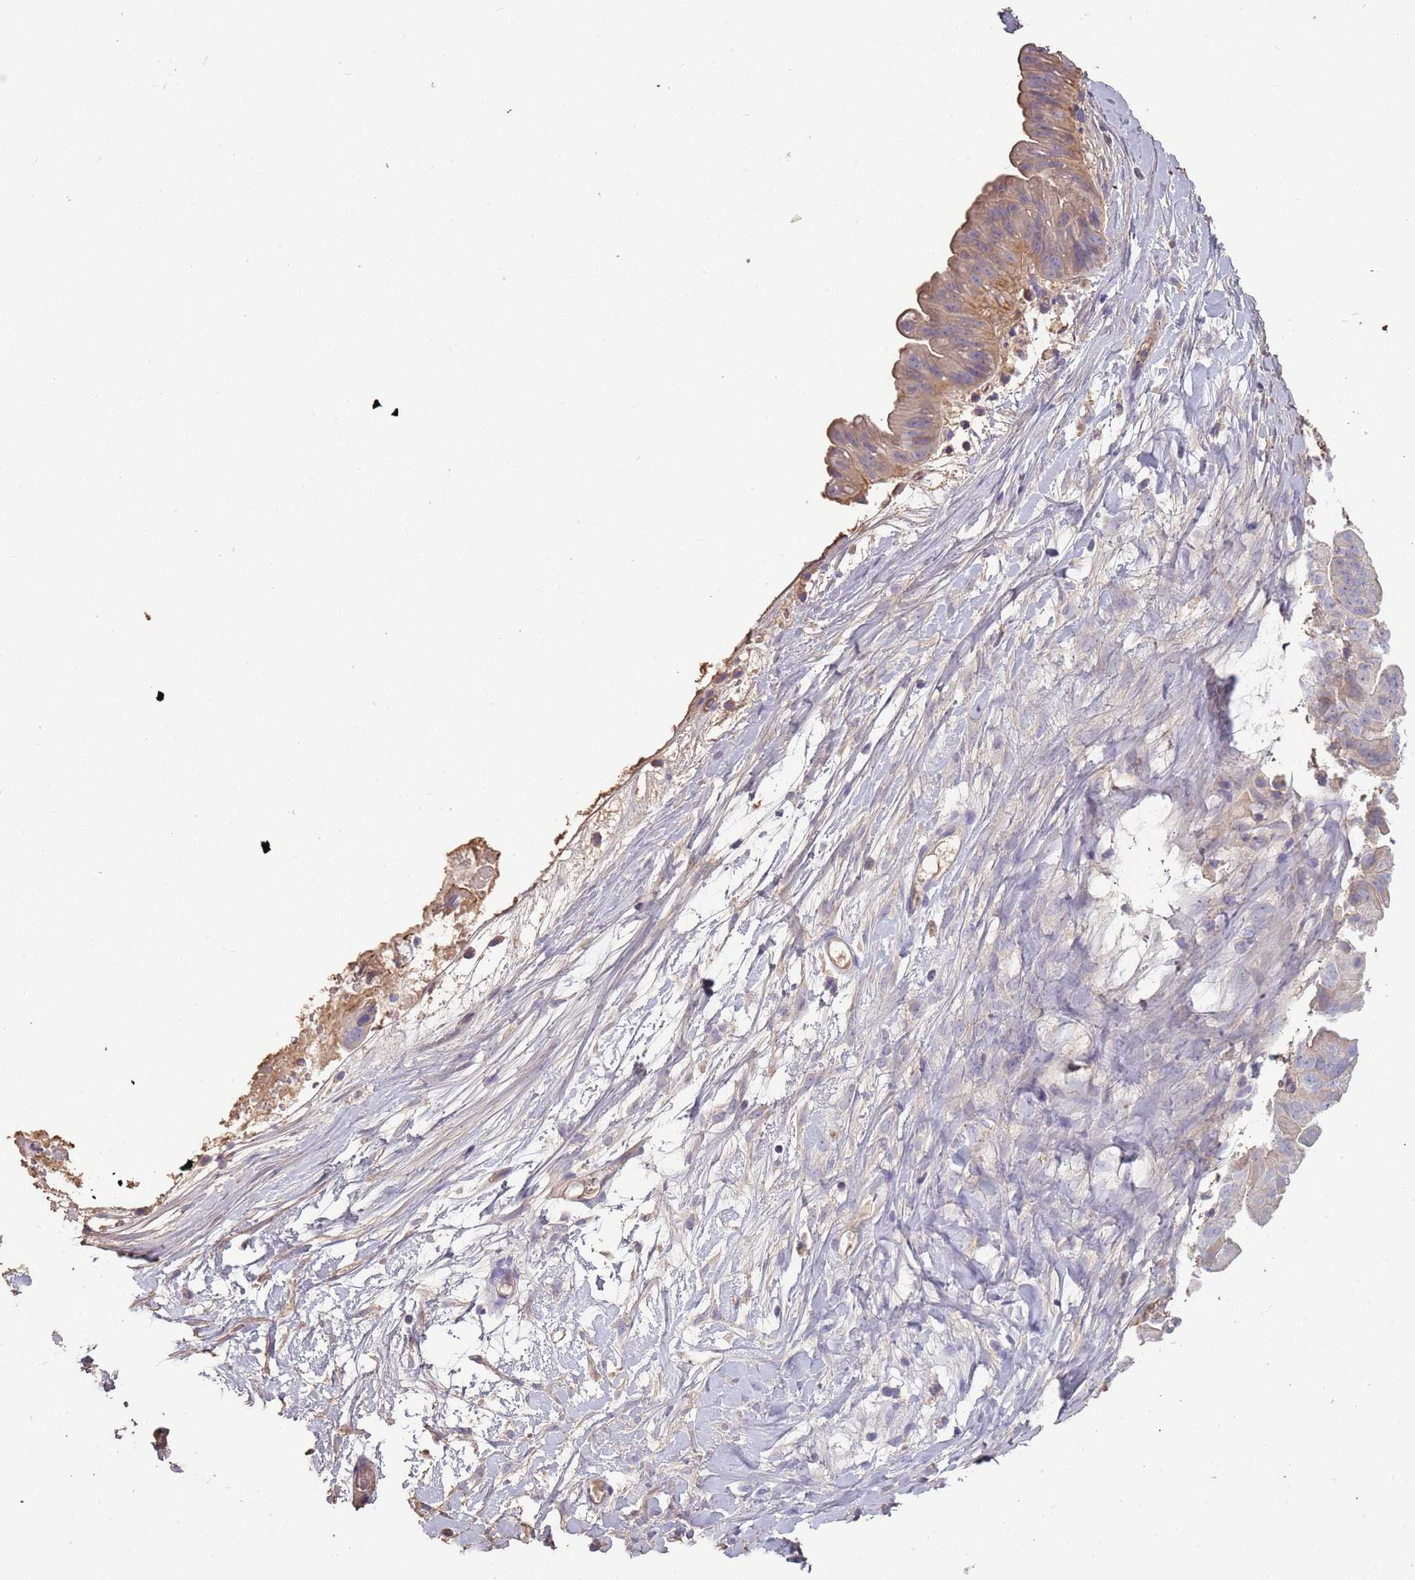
{"staining": {"intensity": "moderate", "quantity": "<25%", "location": "cytoplasmic/membranous"}, "tissue": "ovarian cancer", "cell_type": "Tumor cells", "image_type": "cancer", "snomed": [{"axis": "morphology", "description": "Cystadenocarcinoma, mucinous, NOS"}, {"axis": "topography", "description": "Ovary"}], "caption": "High-magnification brightfield microscopy of mucinous cystadenocarcinoma (ovarian) stained with DAB (brown) and counterstained with hematoxylin (blue). tumor cells exhibit moderate cytoplasmic/membranous positivity is identified in approximately<25% of cells.", "gene": "FECH", "patient": {"sex": "female", "age": 61}}